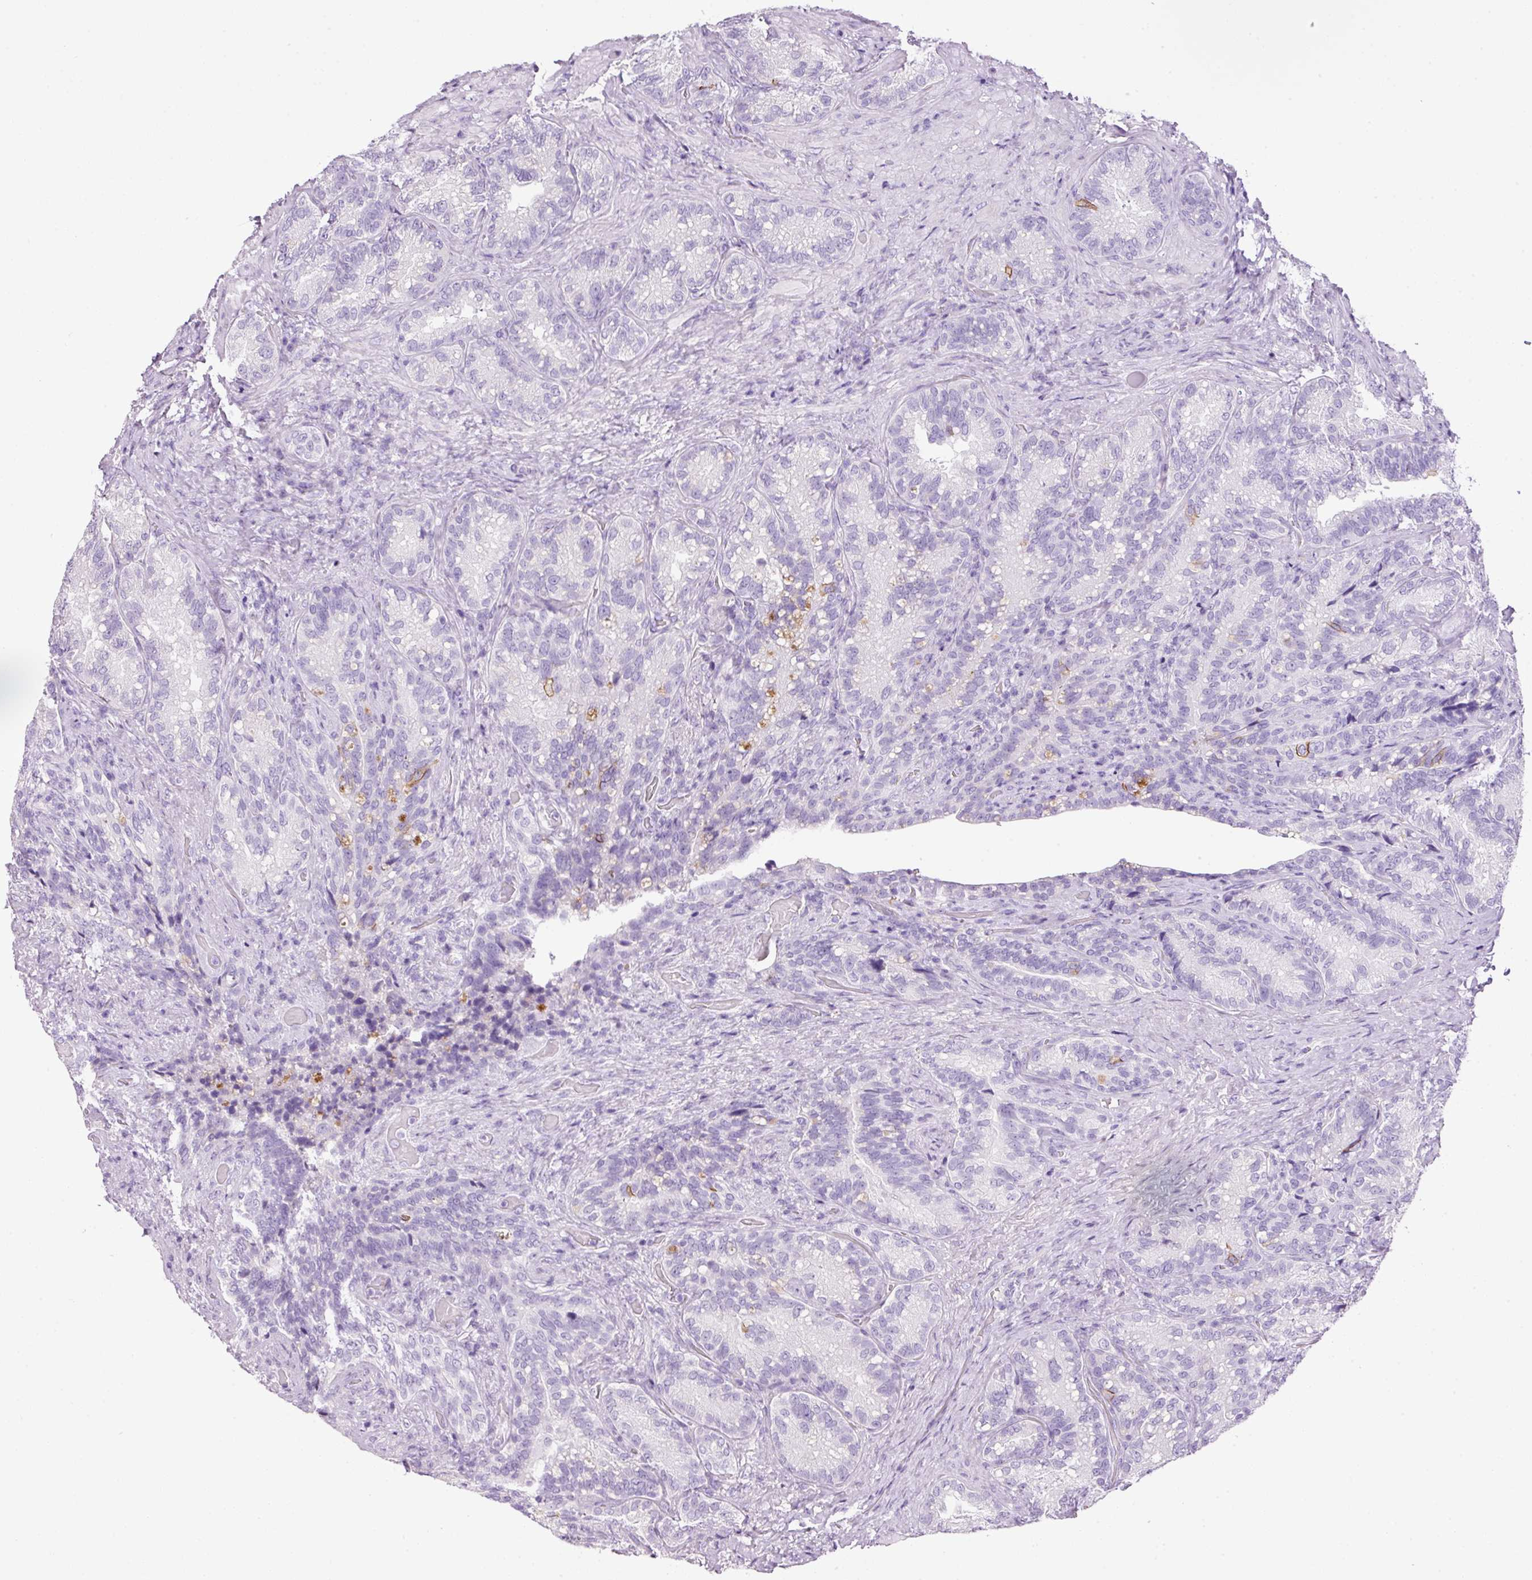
{"staining": {"intensity": "strong", "quantity": "<25%", "location": "cytoplasmic/membranous"}, "tissue": "seminal vesicle", "cell_type": "Glandular cells", "image_type": "normal", "snomed": [{"axis": "morphology", "description": "Normal tissue, NOS"}, {"axis": "topography", "description": "Seminal veicle"}], "caption": "Seminal vesicle stained with a brown dye exhibits strong cytoplasmic/membranous positive expression in approximately <25% of glandular cells.", "gene": "BSND", "patient": {"sex": "male", "age": 68}}